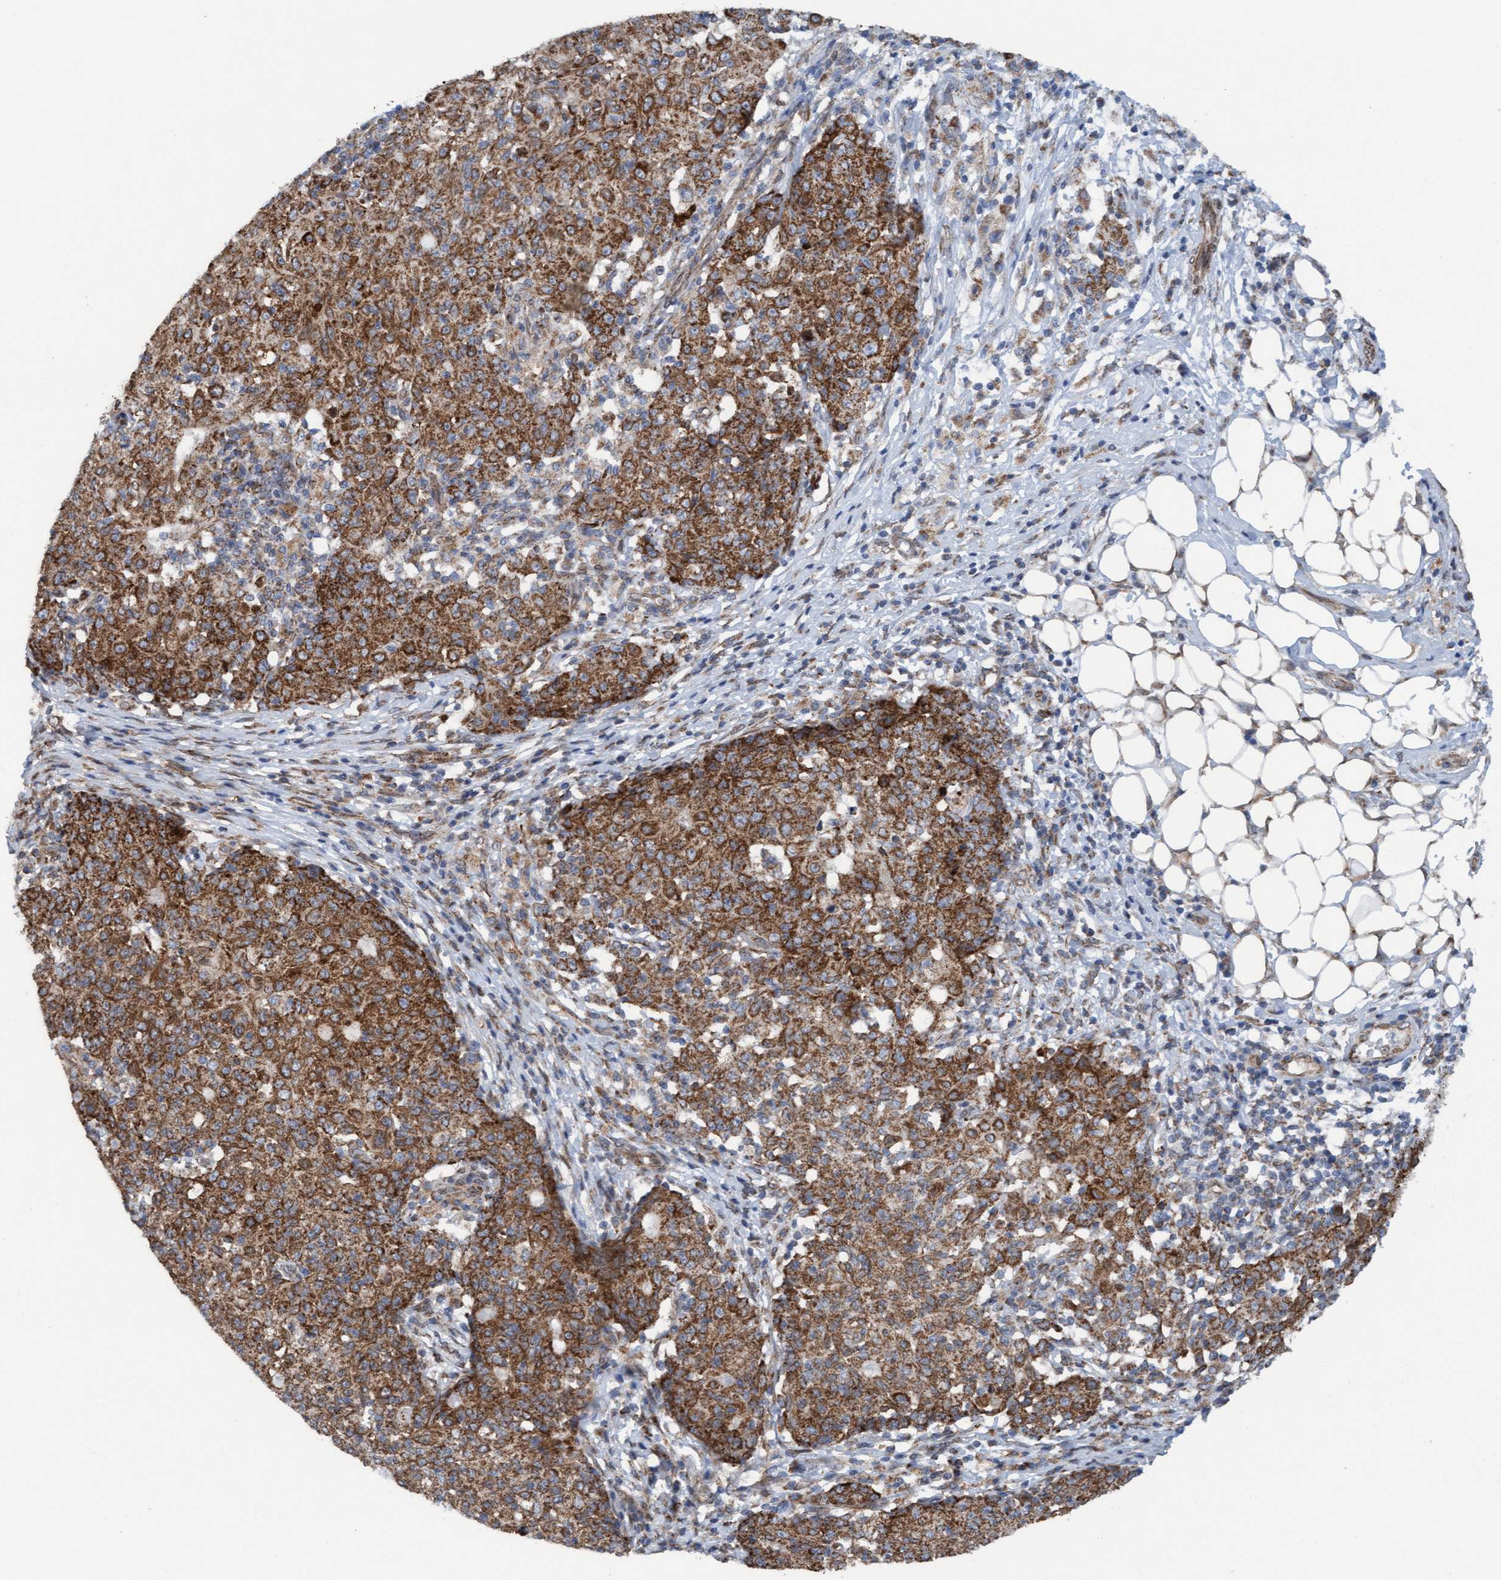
{"staining": {"intensity": "strong", "quantity": ">75%", "location": "cytoplasmic/membranous"}, "tissue": "ovarian cancer", "cell_type": "Tumor cells", "image_type": "cancer", "snomed": [{"axis": "morphology", "description": "Carcinoma, endometroid"}, {"axis": "topography", "description": "Ovary"}], "caption": "A micrograph of human ovarian endometroid carcinoma stained for a protein exhibits strong cytoplasmic/membranous brown staining in tumor cells.", "gene": "MRPS23", "patient": {"sex": "female", "age": 42}}